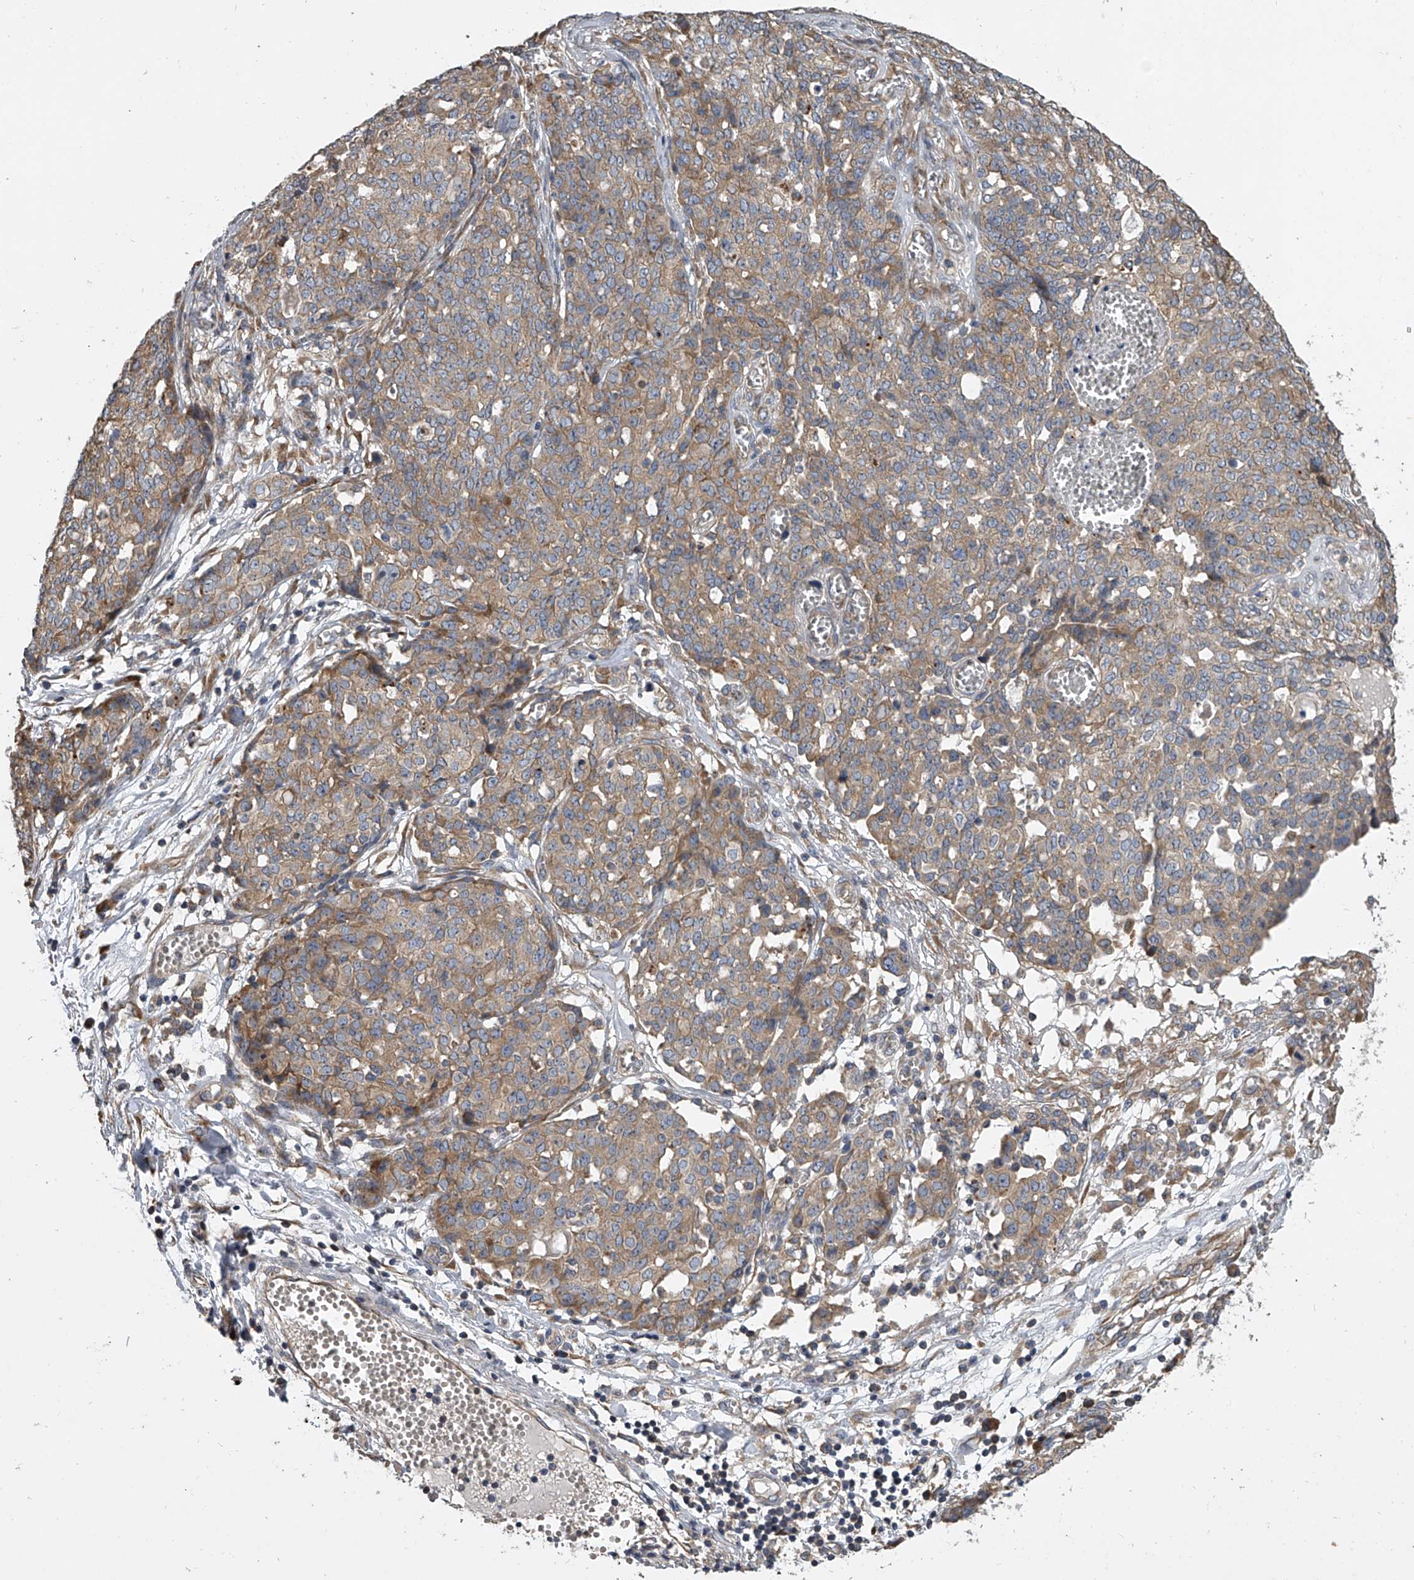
{"staining": {"intensity": "moderate", "quantity": ">75%", "location": "cytoplasmic/membranous"}, "tissue": "ovarian cancer", "cell_type": "Tumor cells", "image_type": "cancer", "snomed": [{"axis": "morphology", "description": "Cystadenocarcinoma, serous, NOS"}, {"axis": "topography", "description": "Soft tissue"}, {"axis": "topography", "description": "Ovary"}], "caption": "Immunohistochemical staining of serous cystadenocarcinoma (ovarian) shows moderate cytoplasmic/membranous protein expression in approximately >75% of tumor cells.", "gene": "DOCK9", "patient": {"sex": "female", "age": 57}}